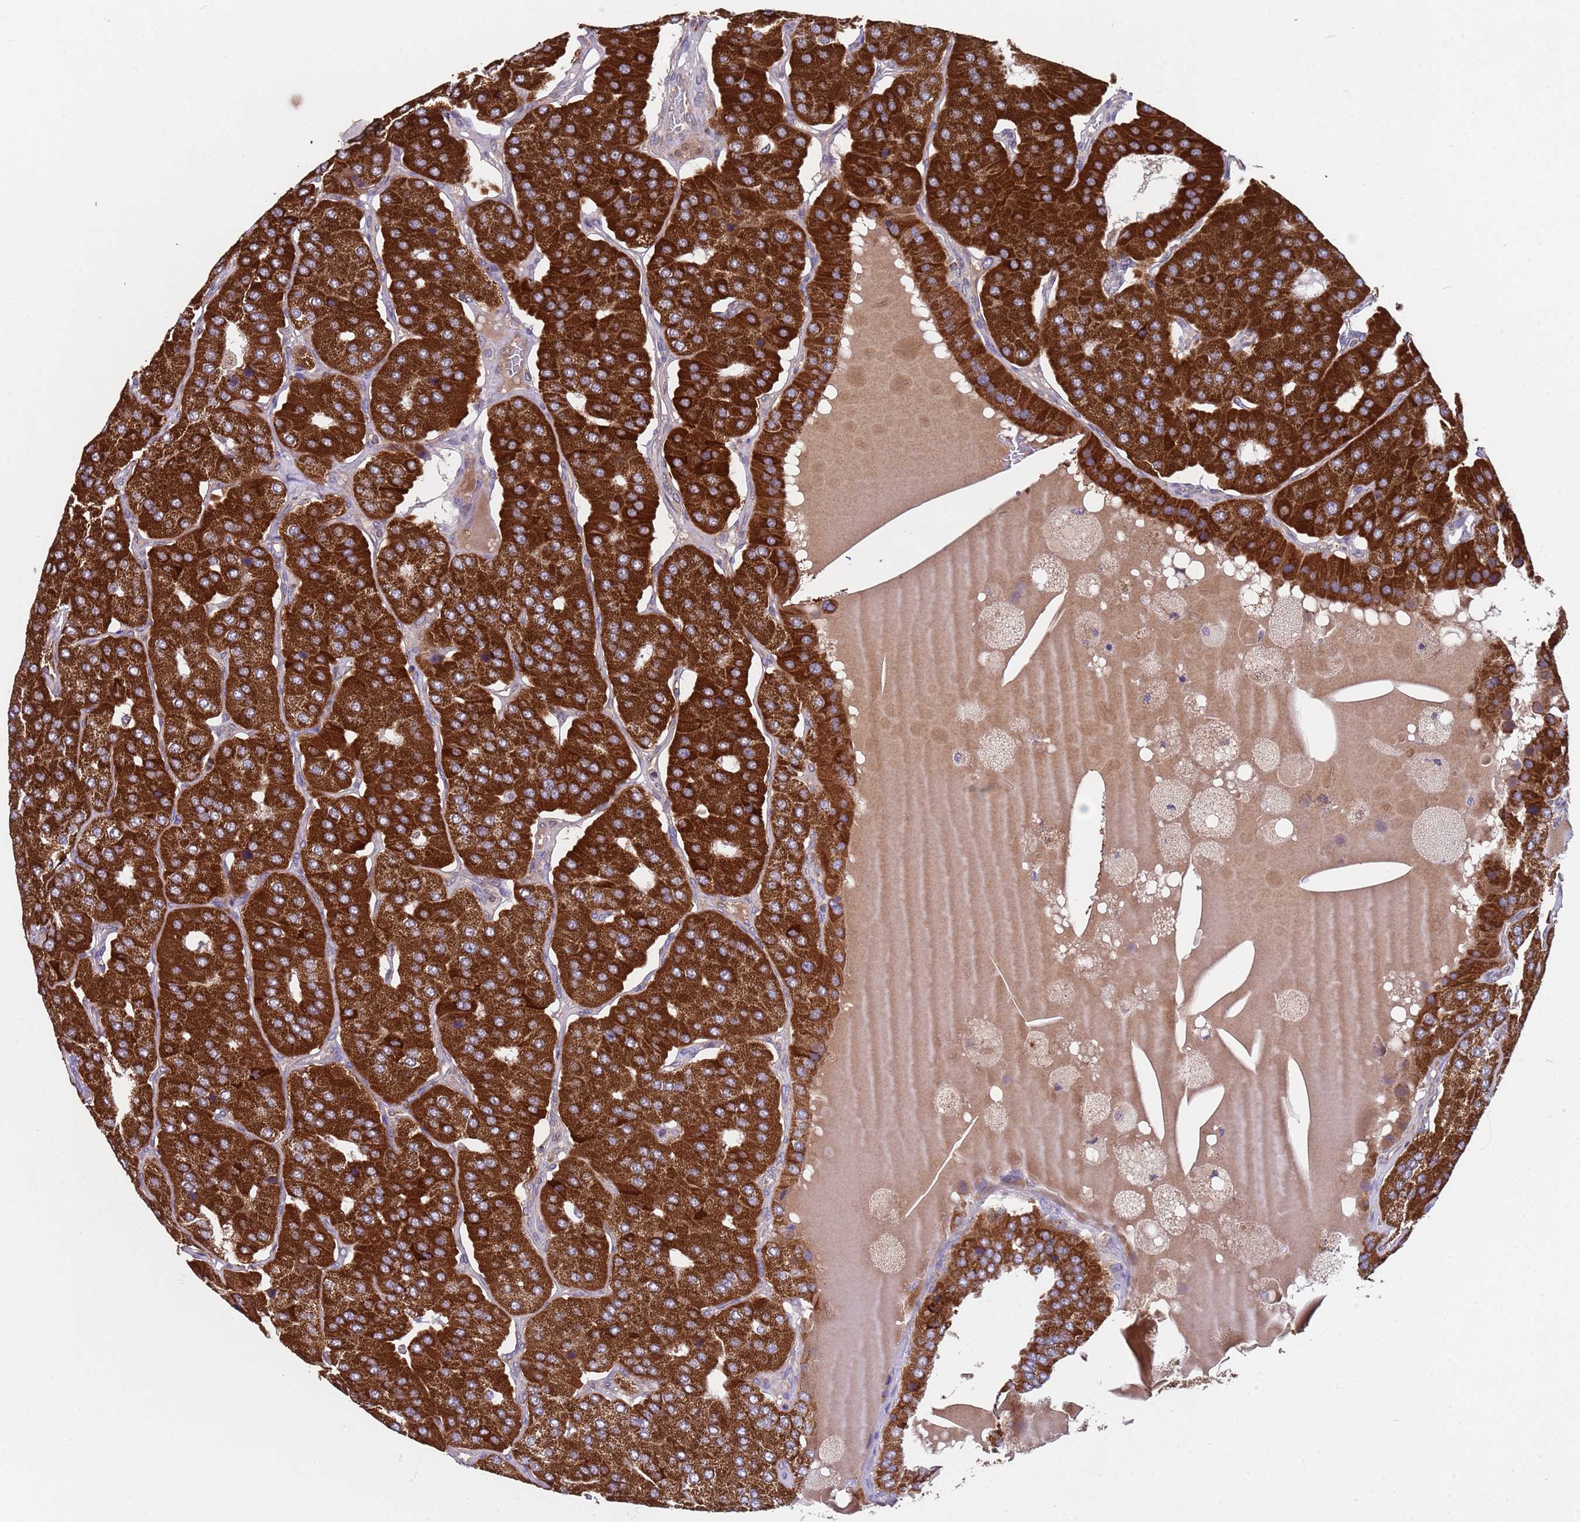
{"staining": {"intensity": "strong", "quantity": ">75%", "location": "cytoplasmic/membranous"}, "tissue": "parathyroid gland", "cell_type": "Glandular cells", "image_type": "normal", "snomed": [{"axis": "morphology", "description": "Normal tissue, NOS"}, {"axis": "morphology", "description": "Adenoma, NOS"}, {"axis": "topography", "description": "Parathyroid gland"}], "caption": "Immunohistochemistry (IHC) (DAB (3,3'-diaminobenzidine)) staining of benign parathyroid gland reveals strong cytoplasmic/membranous protein positivity in about >75% of glandular cells. The staining is performed using DAB brown chromogen to label protein expression. The nuclei are counter-stained blue using hematoxylin.", "gene": "ACAD8", "patient": {"sex": "female", "age": 86}}